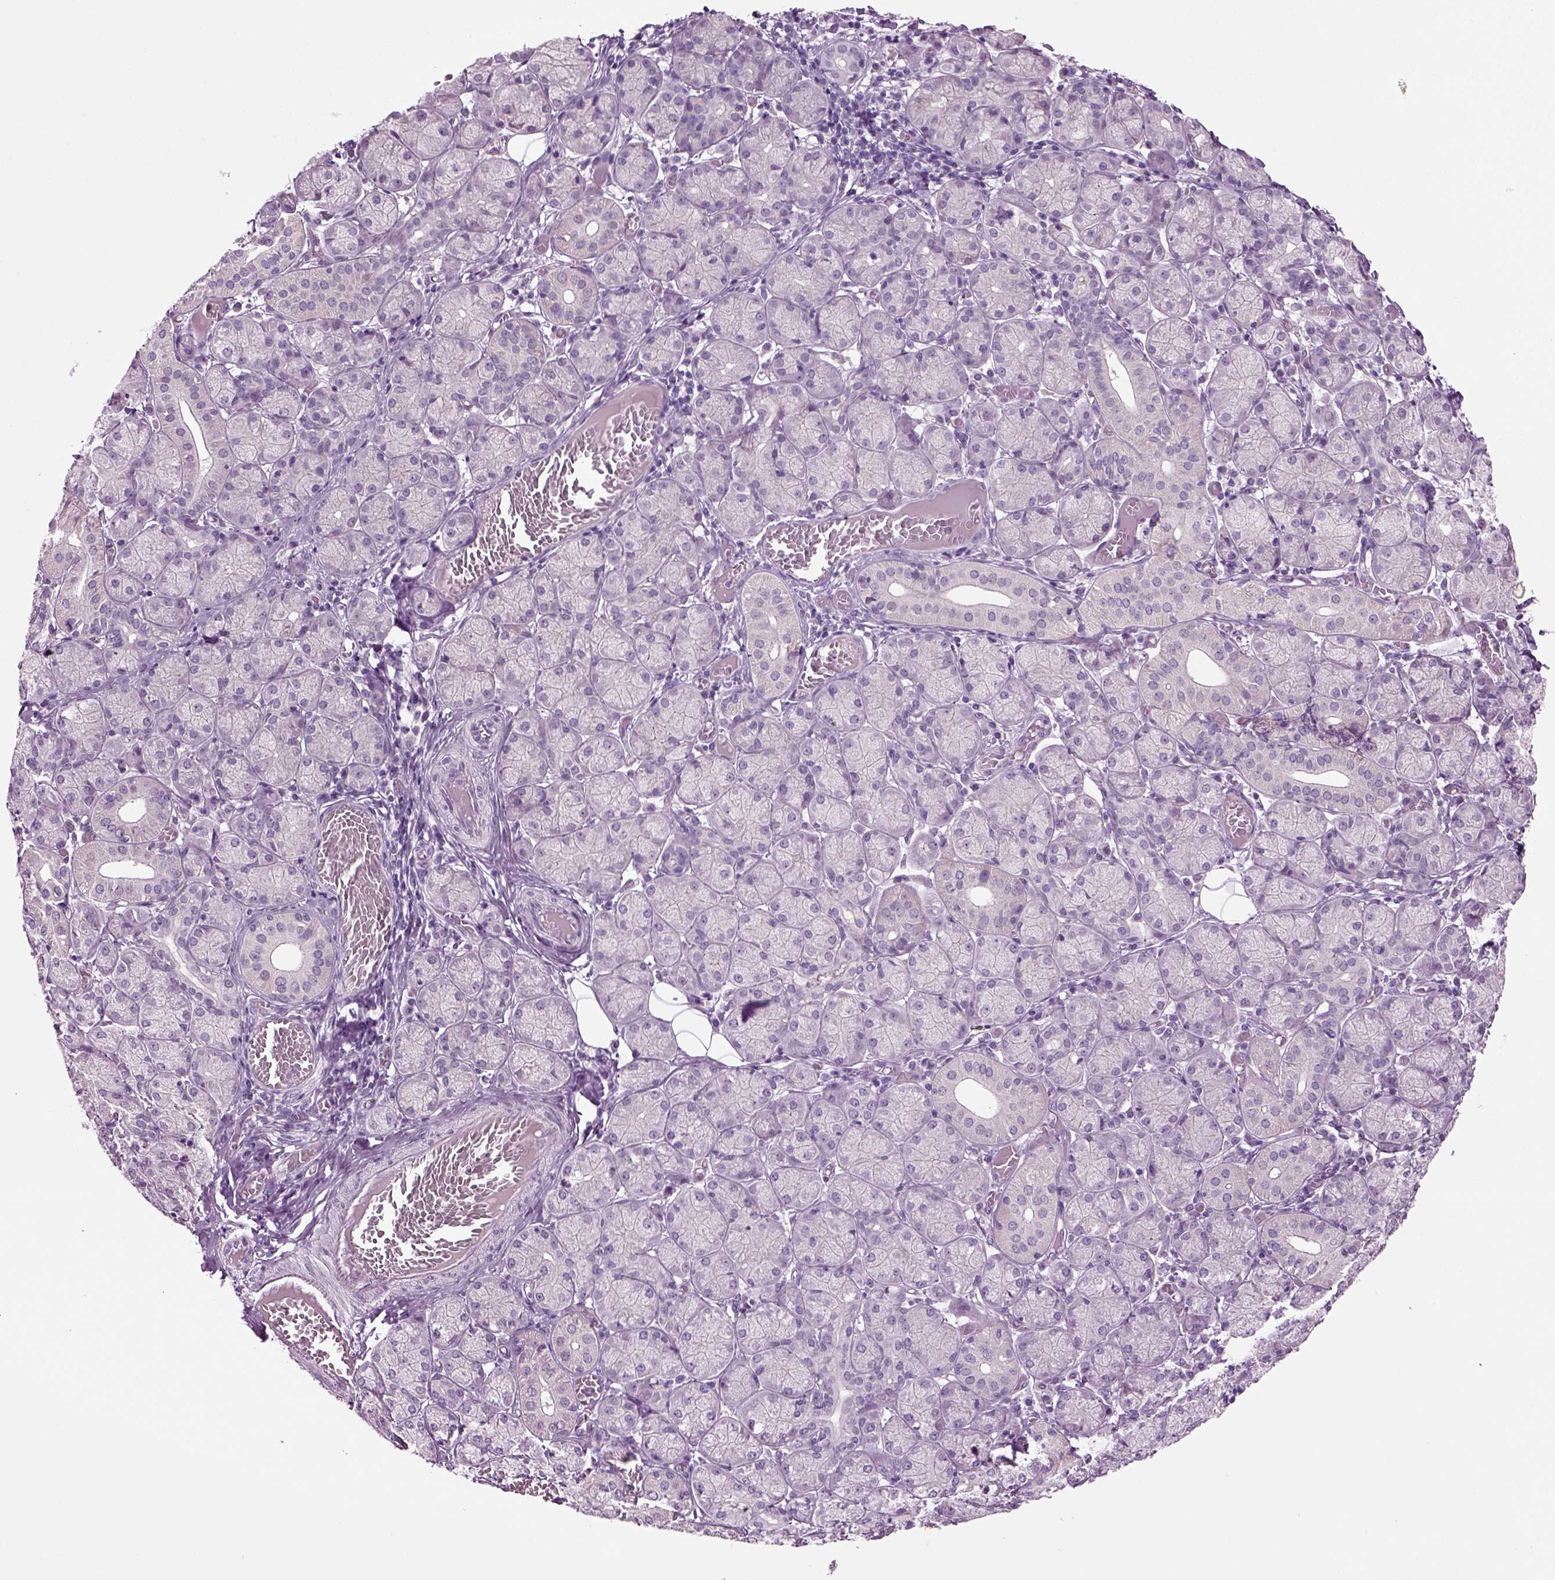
{"staining": {"intensity": "negative", "quantity": "none", "location": "none"}, "tissue": "salivary gland", "cell_type": "Glandular cells", "image_type": "normal", "snomed": [{"axis": "morphology", "description": "Normal tissue, NOS"}, {"axis": "topography", "description": "Salivary gland"}, {"axis": "topography", "description": "Peripheral nerve tissue"}], "caption": "High power microscopy histopathology image of an immunohistochemistry (IHC) micrograph of unremarkable salivary gland, revealing no significant positivity in glandular cells.", "gene": "COL9A2", "patient": {"sex": "female", "age": 24}}